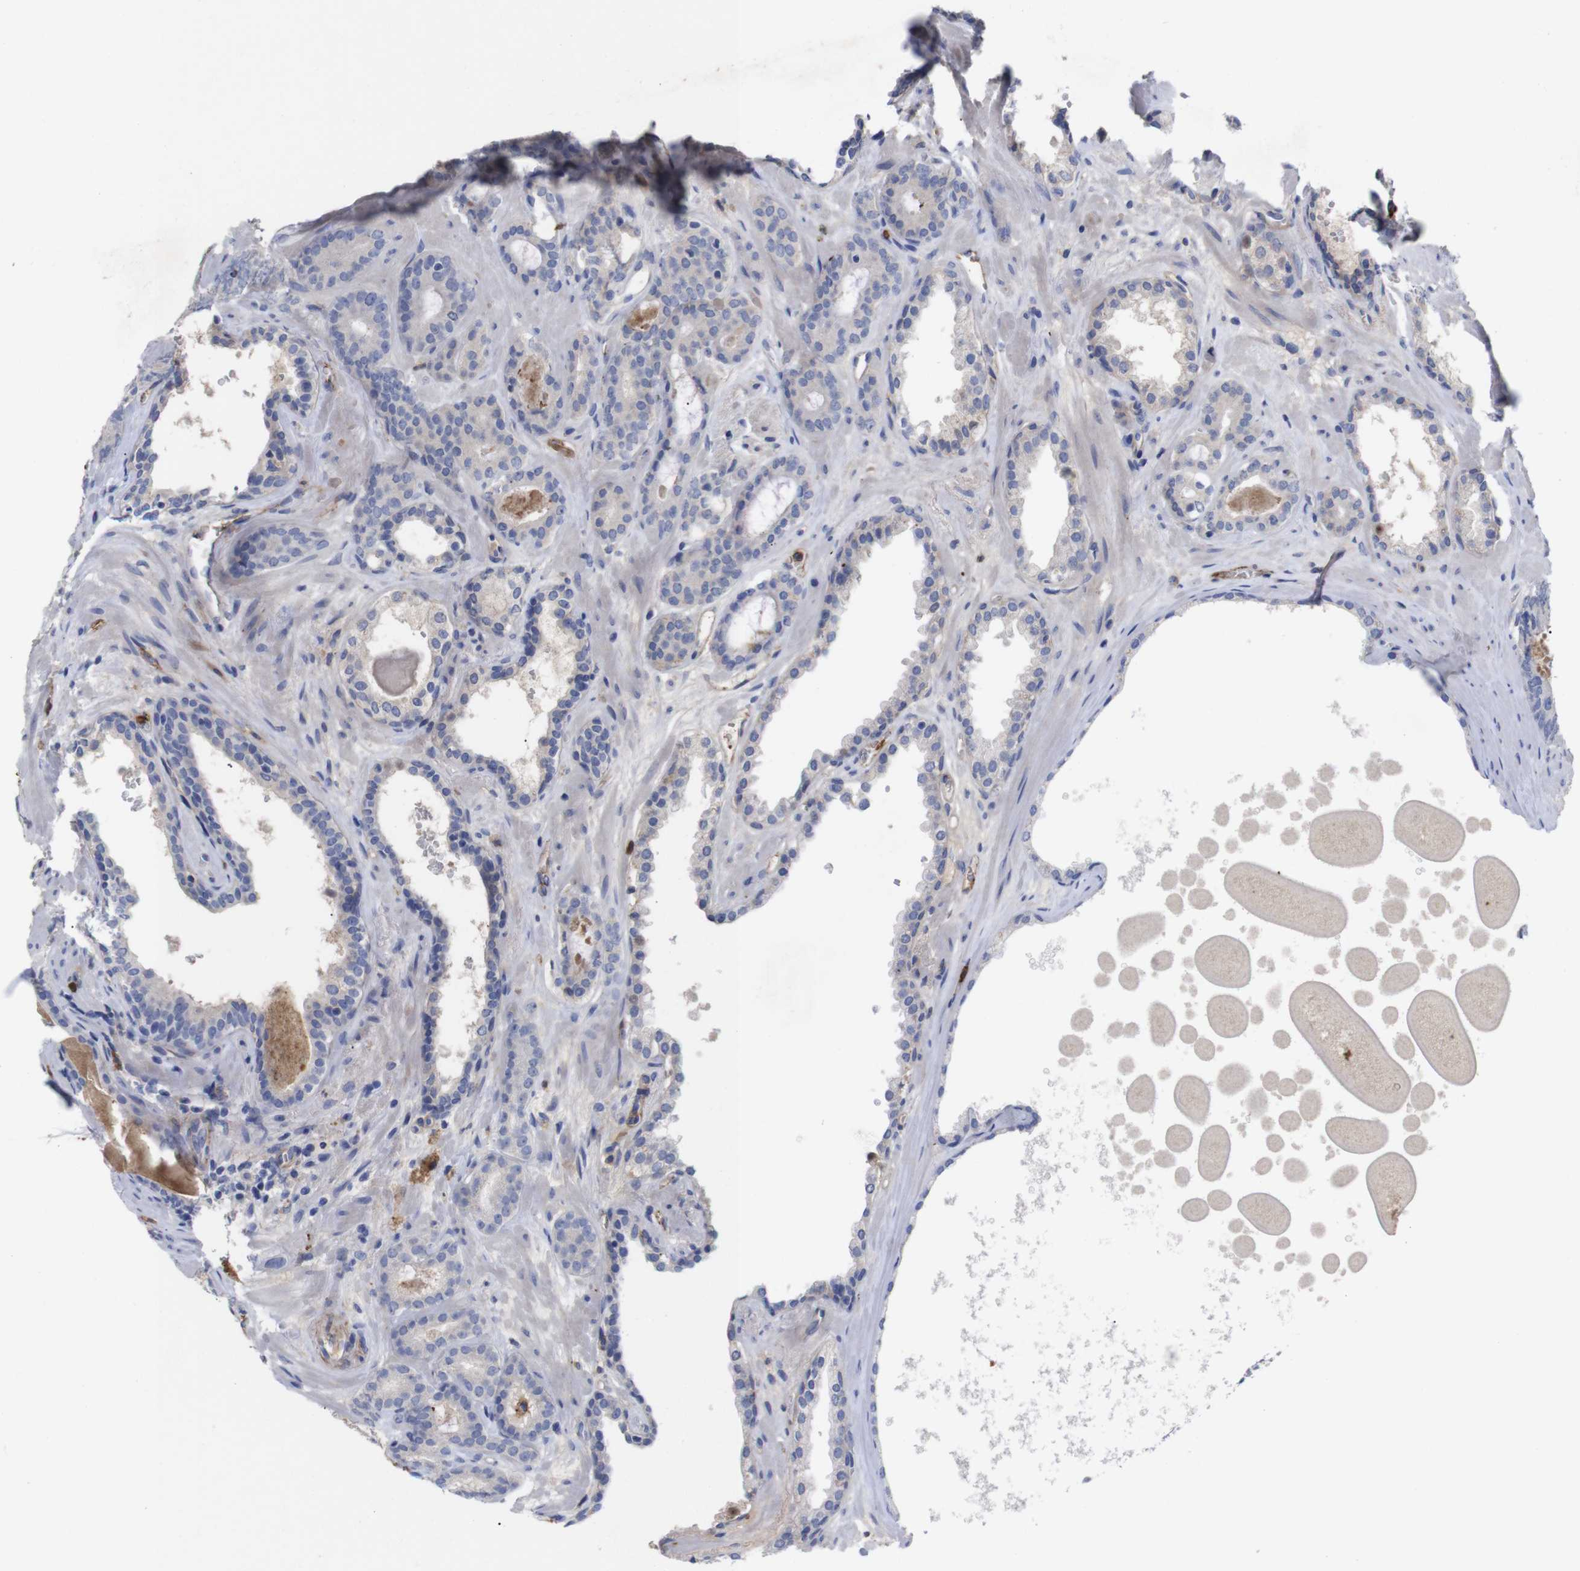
{"staining": {"intensity": "negative", "quantity": "none", "location": "none"}, "tissue": "prostate cancer", "cell_type": "Tumor cells", "image_type": "cancer", "snomed": [{"axis": "morphology", "description": "Adenocarcinoma, High grade"}, {"axis": "topography", "description": "Prostate"}], "caption": "This image is of prostate cancer stained with IHC to label a protein in brown with the nuclei are counter-stained blue. There is no staining in tumor cells.", "gene": "C5AR1", "patient": {"sex": "male", "age": 60}}